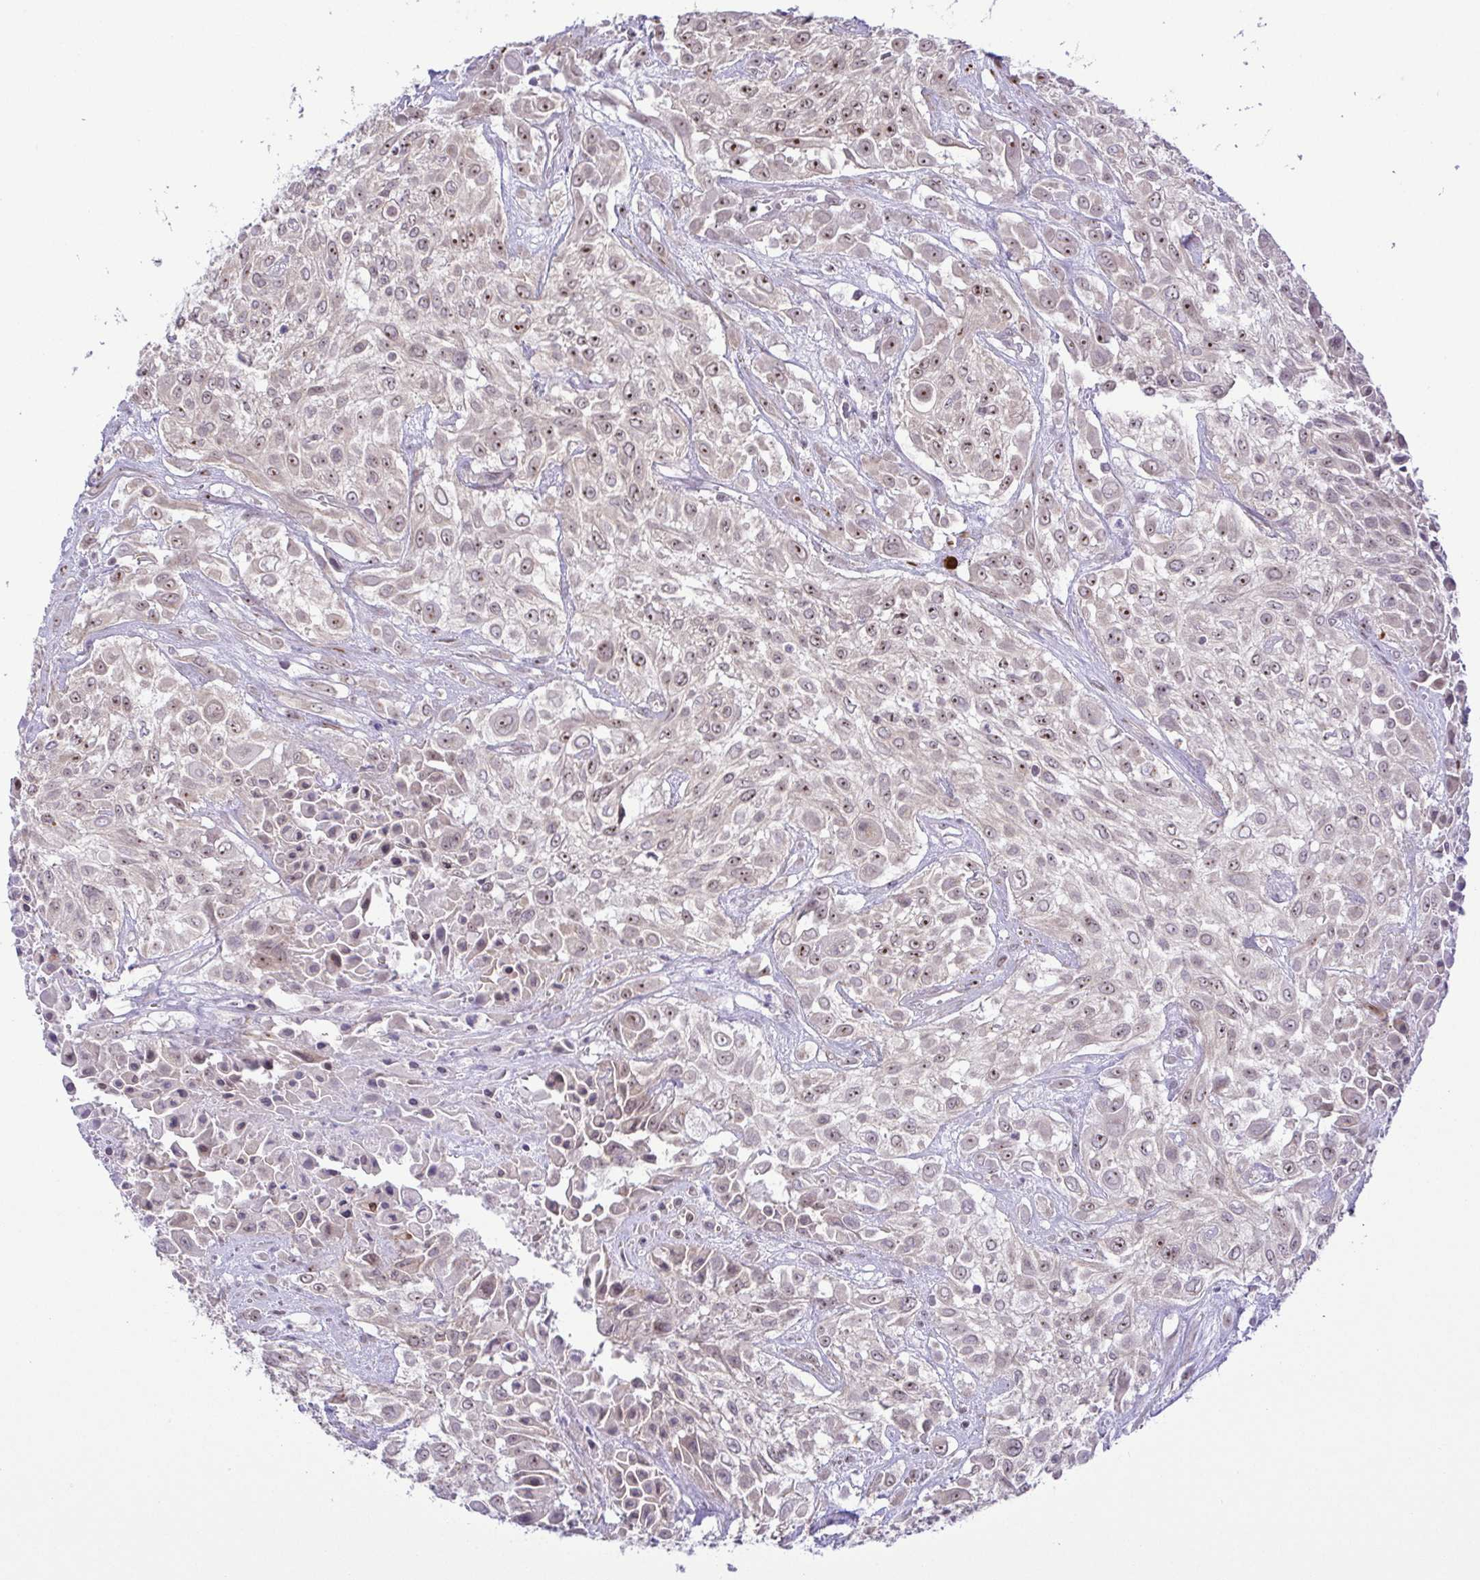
{"staining": {"intensity": "moderate", "quantity": "<25%", "location": "nuclear"}, "tissue": "urothelial cancer", "cell_type": "Tumor cells", "image_type": "cancer", "snomed": [{"axis": "morphology", "description": "Urothelial carcinoma, High grade"}, {"axis": "topography", "description": "Urinary bladder"}], "caption": "Tumor cells show low levels of moderate nuclear expression in about <25% of cells in high-grade urothelial carcinoma.", "gene": "RSL24D1", "patient": {"sex": "male", "age": 57}}